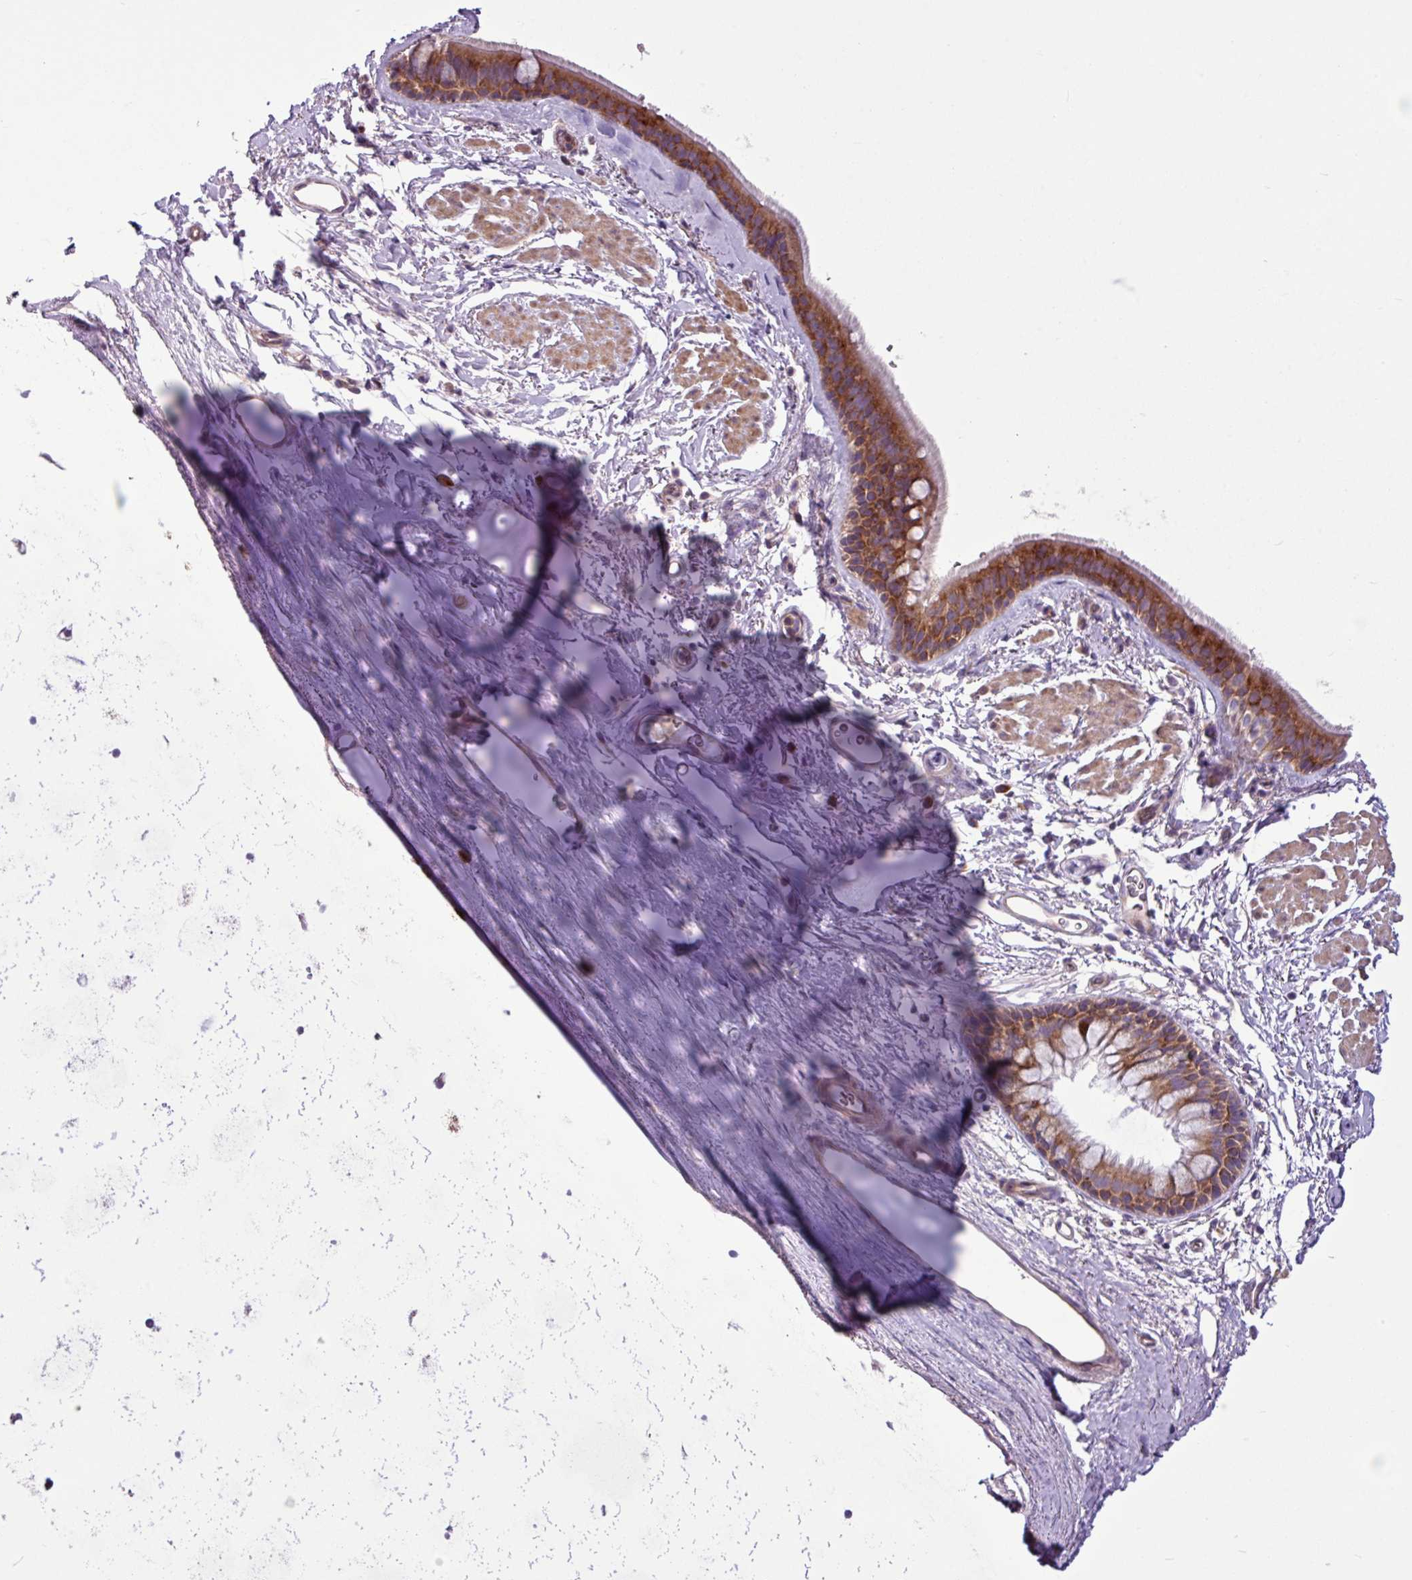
{"staining": {"intensity": "strong", "quantity": ">75%", "location": "cytoplasmic/membranous"}, "tissue": "bronchus", "cell_type": "Respiratory epithelial cells", "image_type": "normal", "snomed": [{"axis": "morphology", "description": "Normal tissue, NOS"}, {"axis": "topography", "description": "Lymph node"}, {"axis": "topography", "description": "Cartilage tissue"}, {"axis": "topography", "description": "Bronchus"}], "caption": "The immunohistochemical stain highlights strong cytoplasmic/membranous positivity in respiratory epithelial cells of benign bronchus. The protein of interest is stained brown, and the nuclei are stained in blue (DAB (3,3'-diaminobenzidine) IHC with brightfield microscopy, high magnification).", "gene": "MROH2A", "patient": {"sex": "female", "age": 70}}